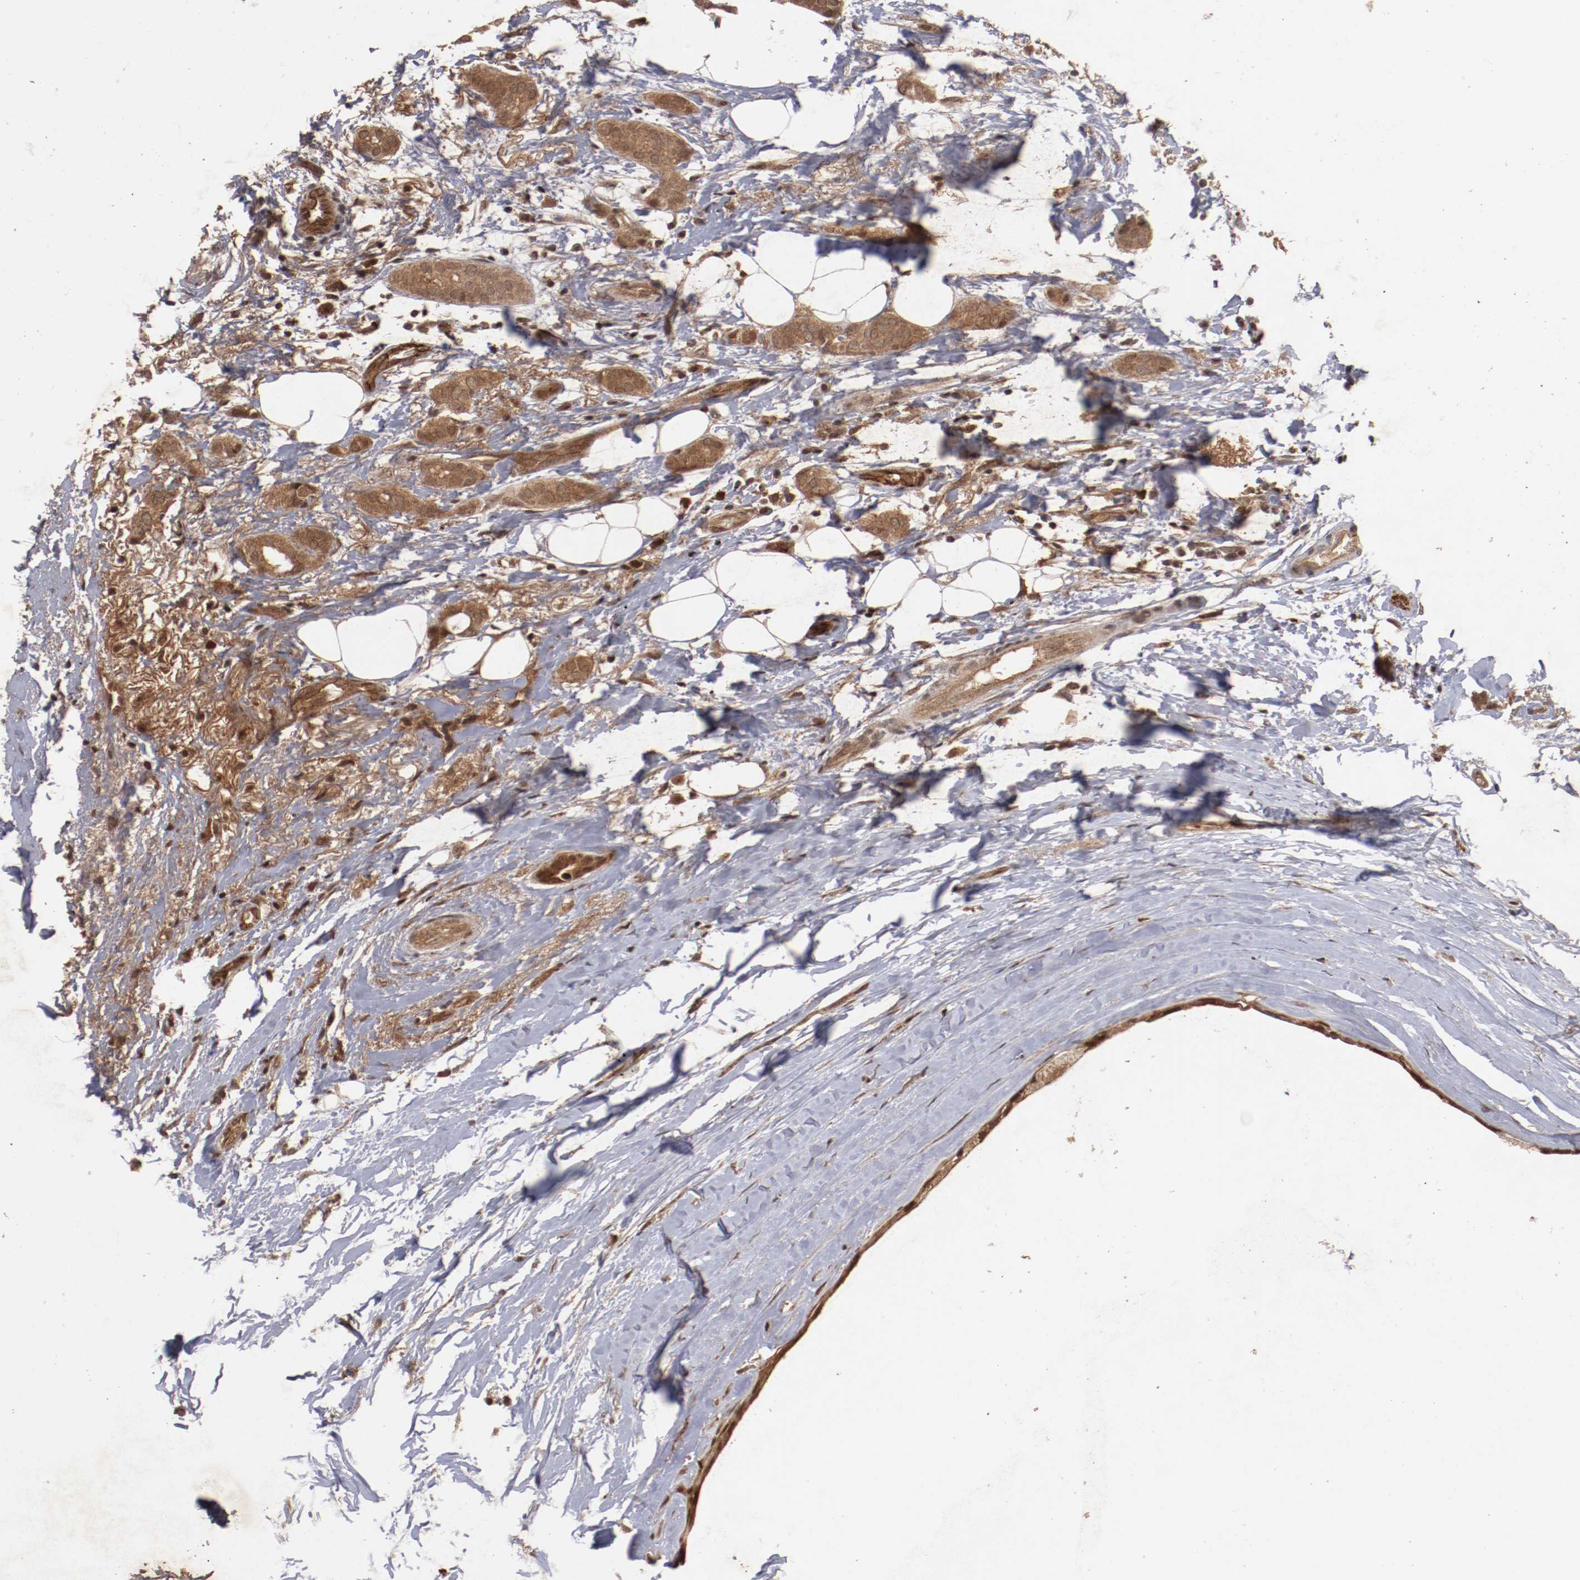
{"staining": {"intensity": "strong", "quantity": ">75%", "location": "cytoplasmic/membranous"}, "tissue": "breast cancer", "cell_type": "Tumor cells", "image_type": "cancer", "snomed": [{"axis": "morphology", "description": "Duct carcinoma"}, {"axis": "topography", "description": "Breast"}], "caption": "Strong cytoplasmic/membranous protein staining is seen in about >75% of tumor cells in breast cancer (invasive ductal carcinoma). The staining was performed using DAB (3,3'-diaminobenzidine), with brown indicating positive protein expression. Nuclei are stained blue with hematoxylin.", "gene": "TENM1", "patient": {"sex": "female", "age": 54}}